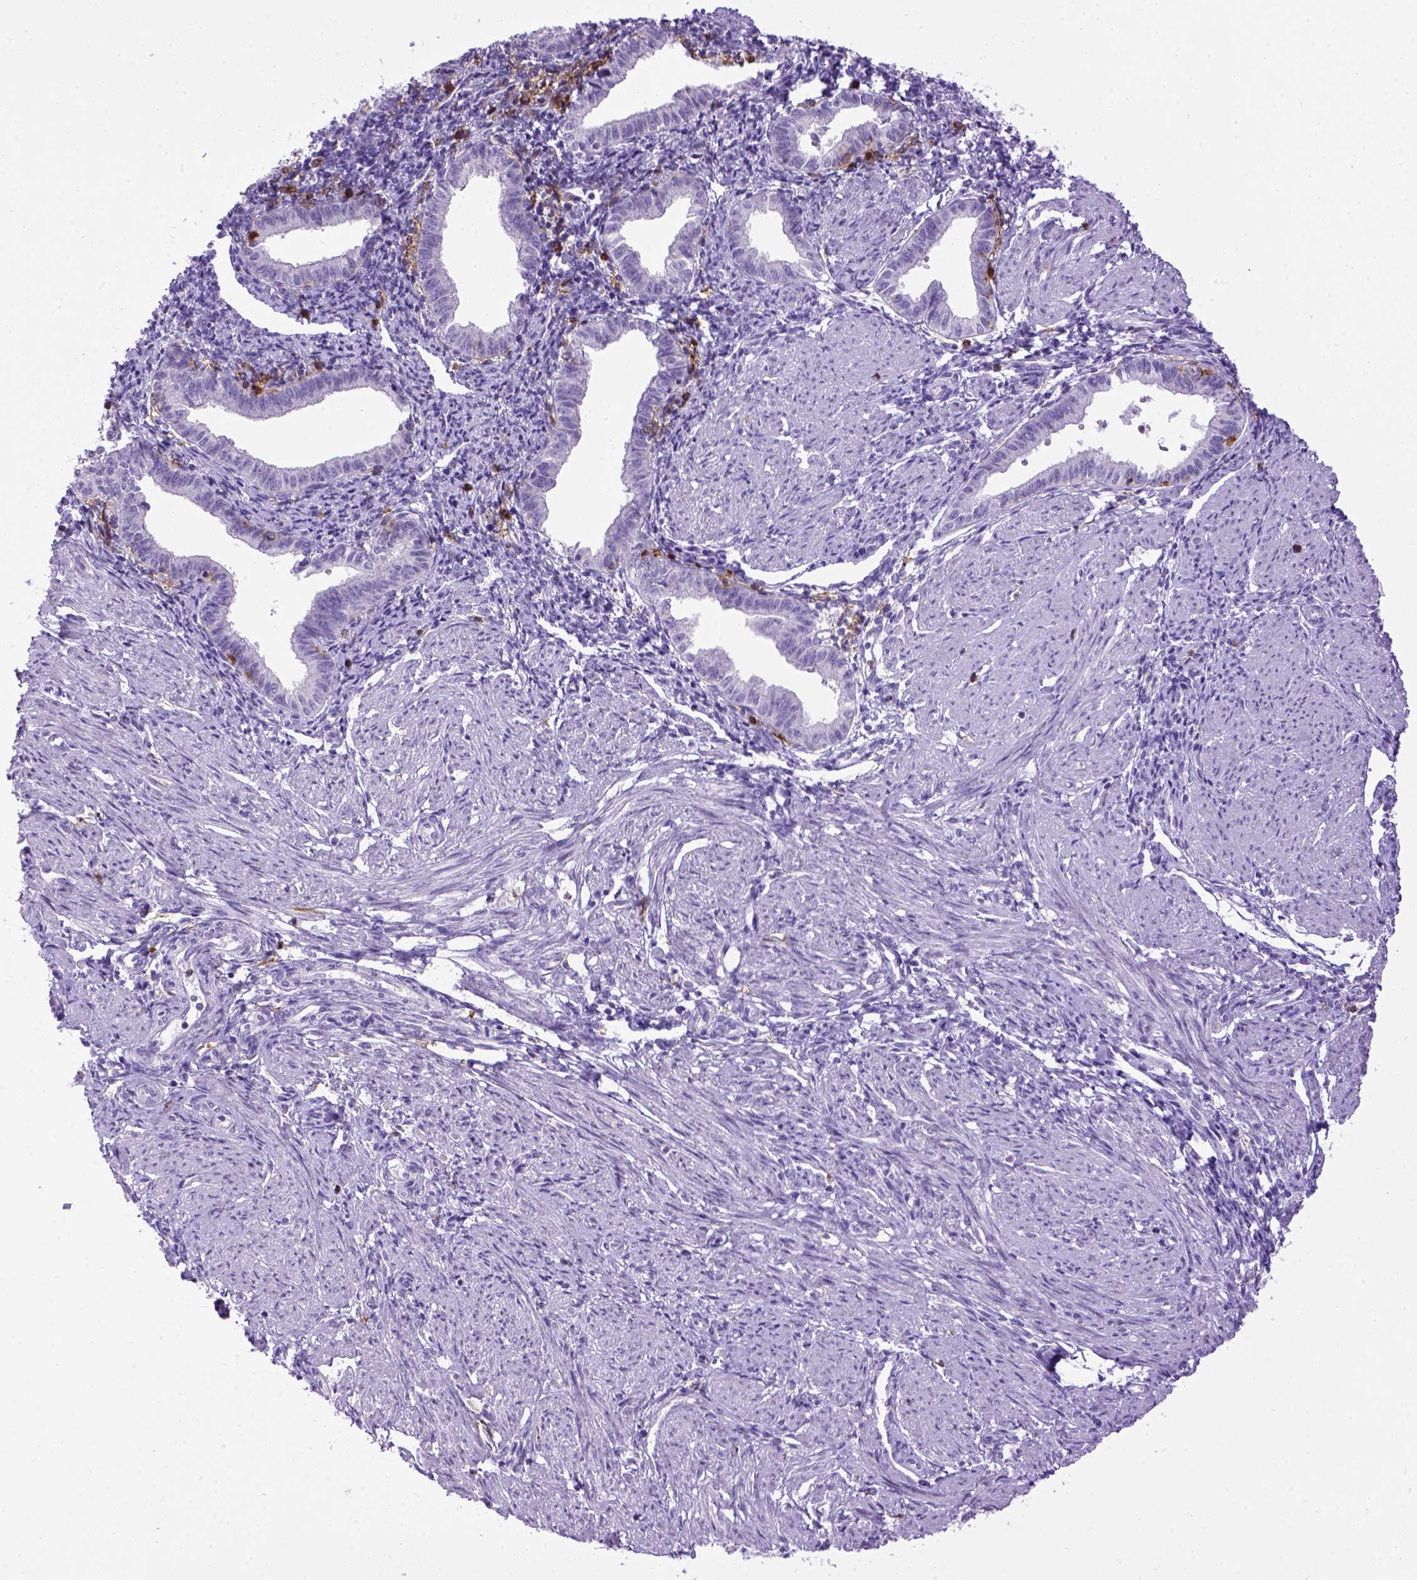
{"staining": {"intensity": "negative", "quantity": "none", "location": "none"}, "tissue": "endometrium", "cell_type": "Cells in endometrial stroma", "image_type": "normal", "snomed": [{"axis": "morphology", "description": "Normal tissue, NOS"}, {"axis": "topography", "description": "Endometrium"}], "caption": "The micrograph exhibits no staining of cells in endometrial stroma in normal endometrium.", "gene": "ITGAX", "patient": {"sex": "female", "age": 37}}